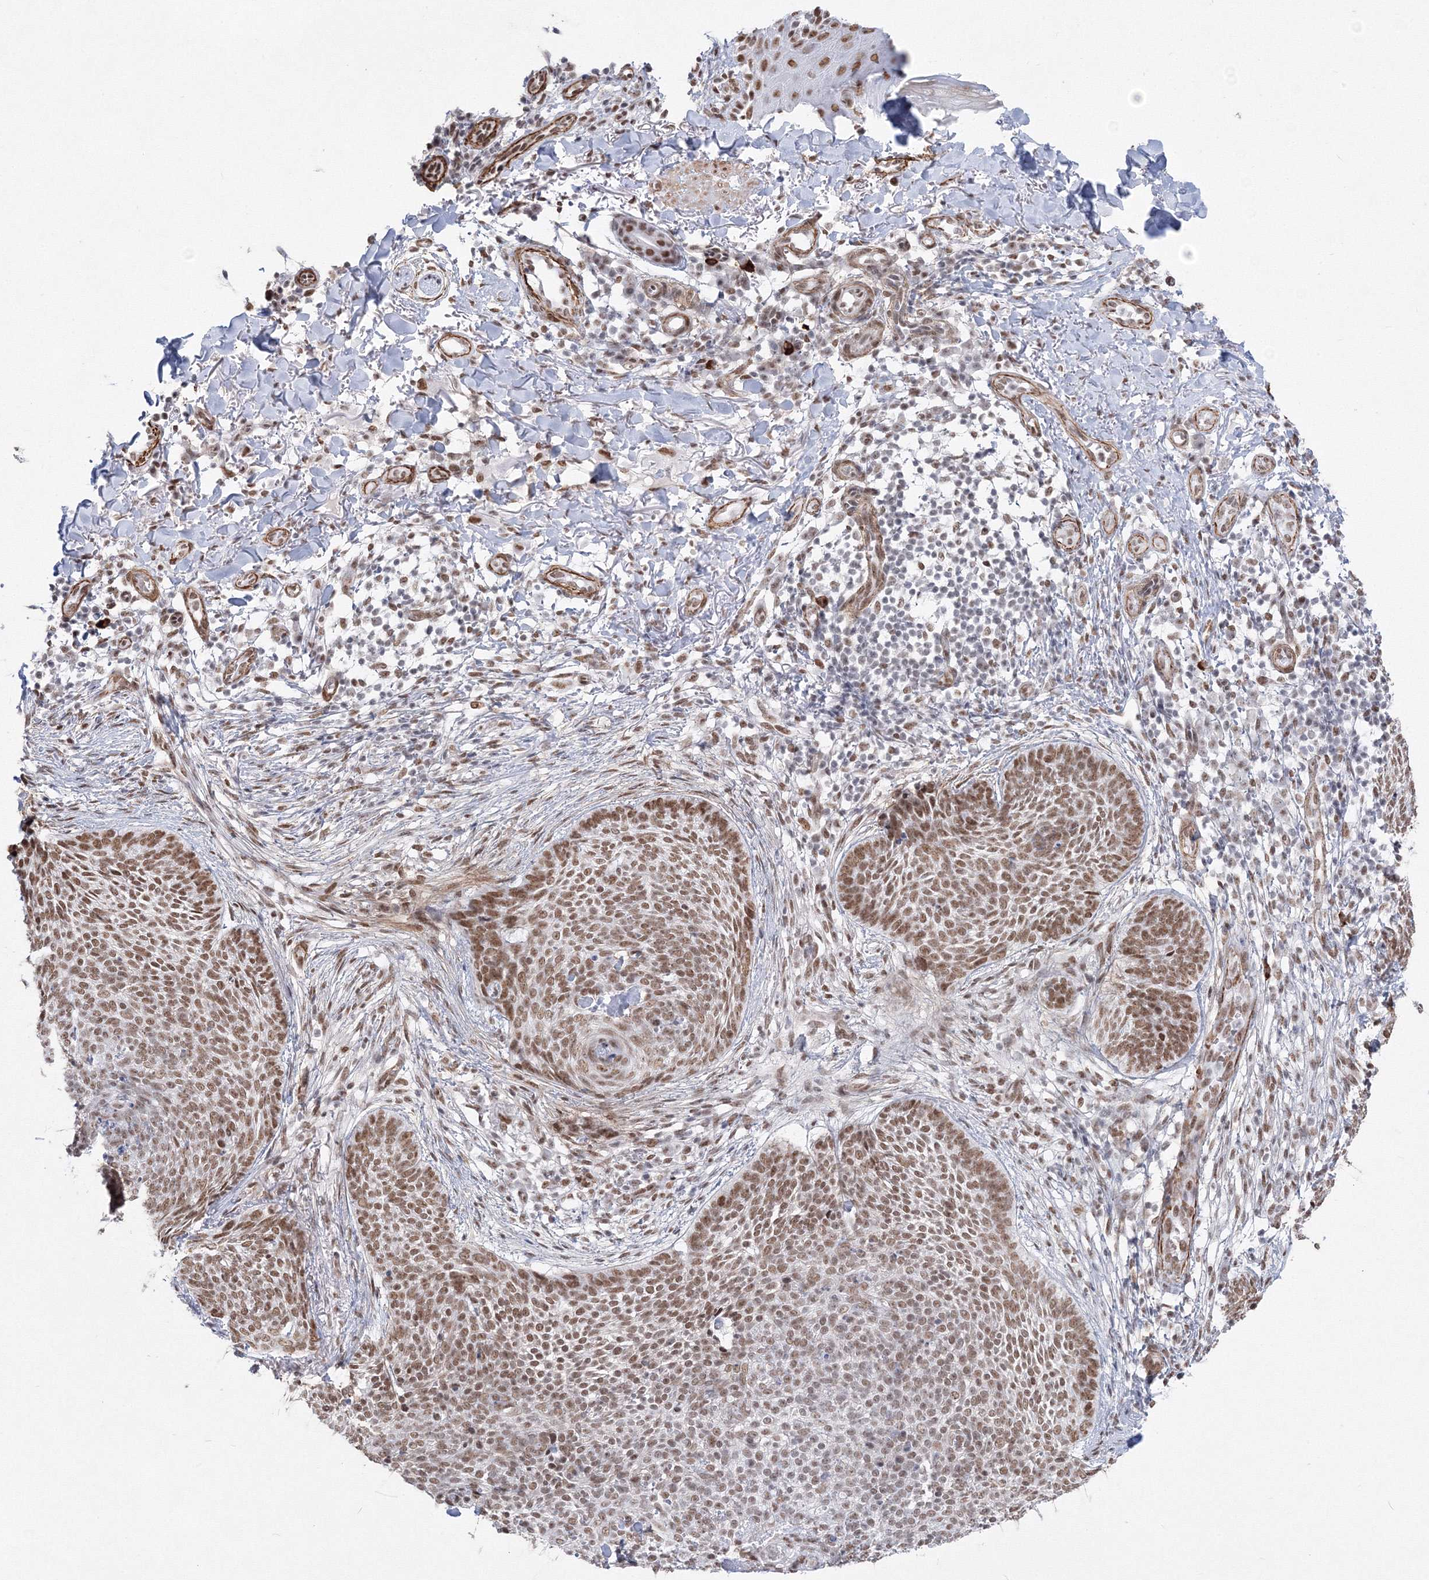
{"staining": {"intensity": "moderate", "quantity": ">75%", "location": "nuclear"}, "tissue": "skin cancer", "cell_type": "Tumor cells", "image_type": "cancer", "snomed": [{"axis": "morphology", "description": "Basal cell carcinoma"}, {"axis": "topography", "description": "Skin"}], "caption": "This photomicrograph demonstrates IHC staining of skin cancer (basal cell carcinoma), with medium moderate nuclear expression in about >75% of tumor cells.", "gene": "ZNF638", "patient": {"sex": "female", "age": 64}}